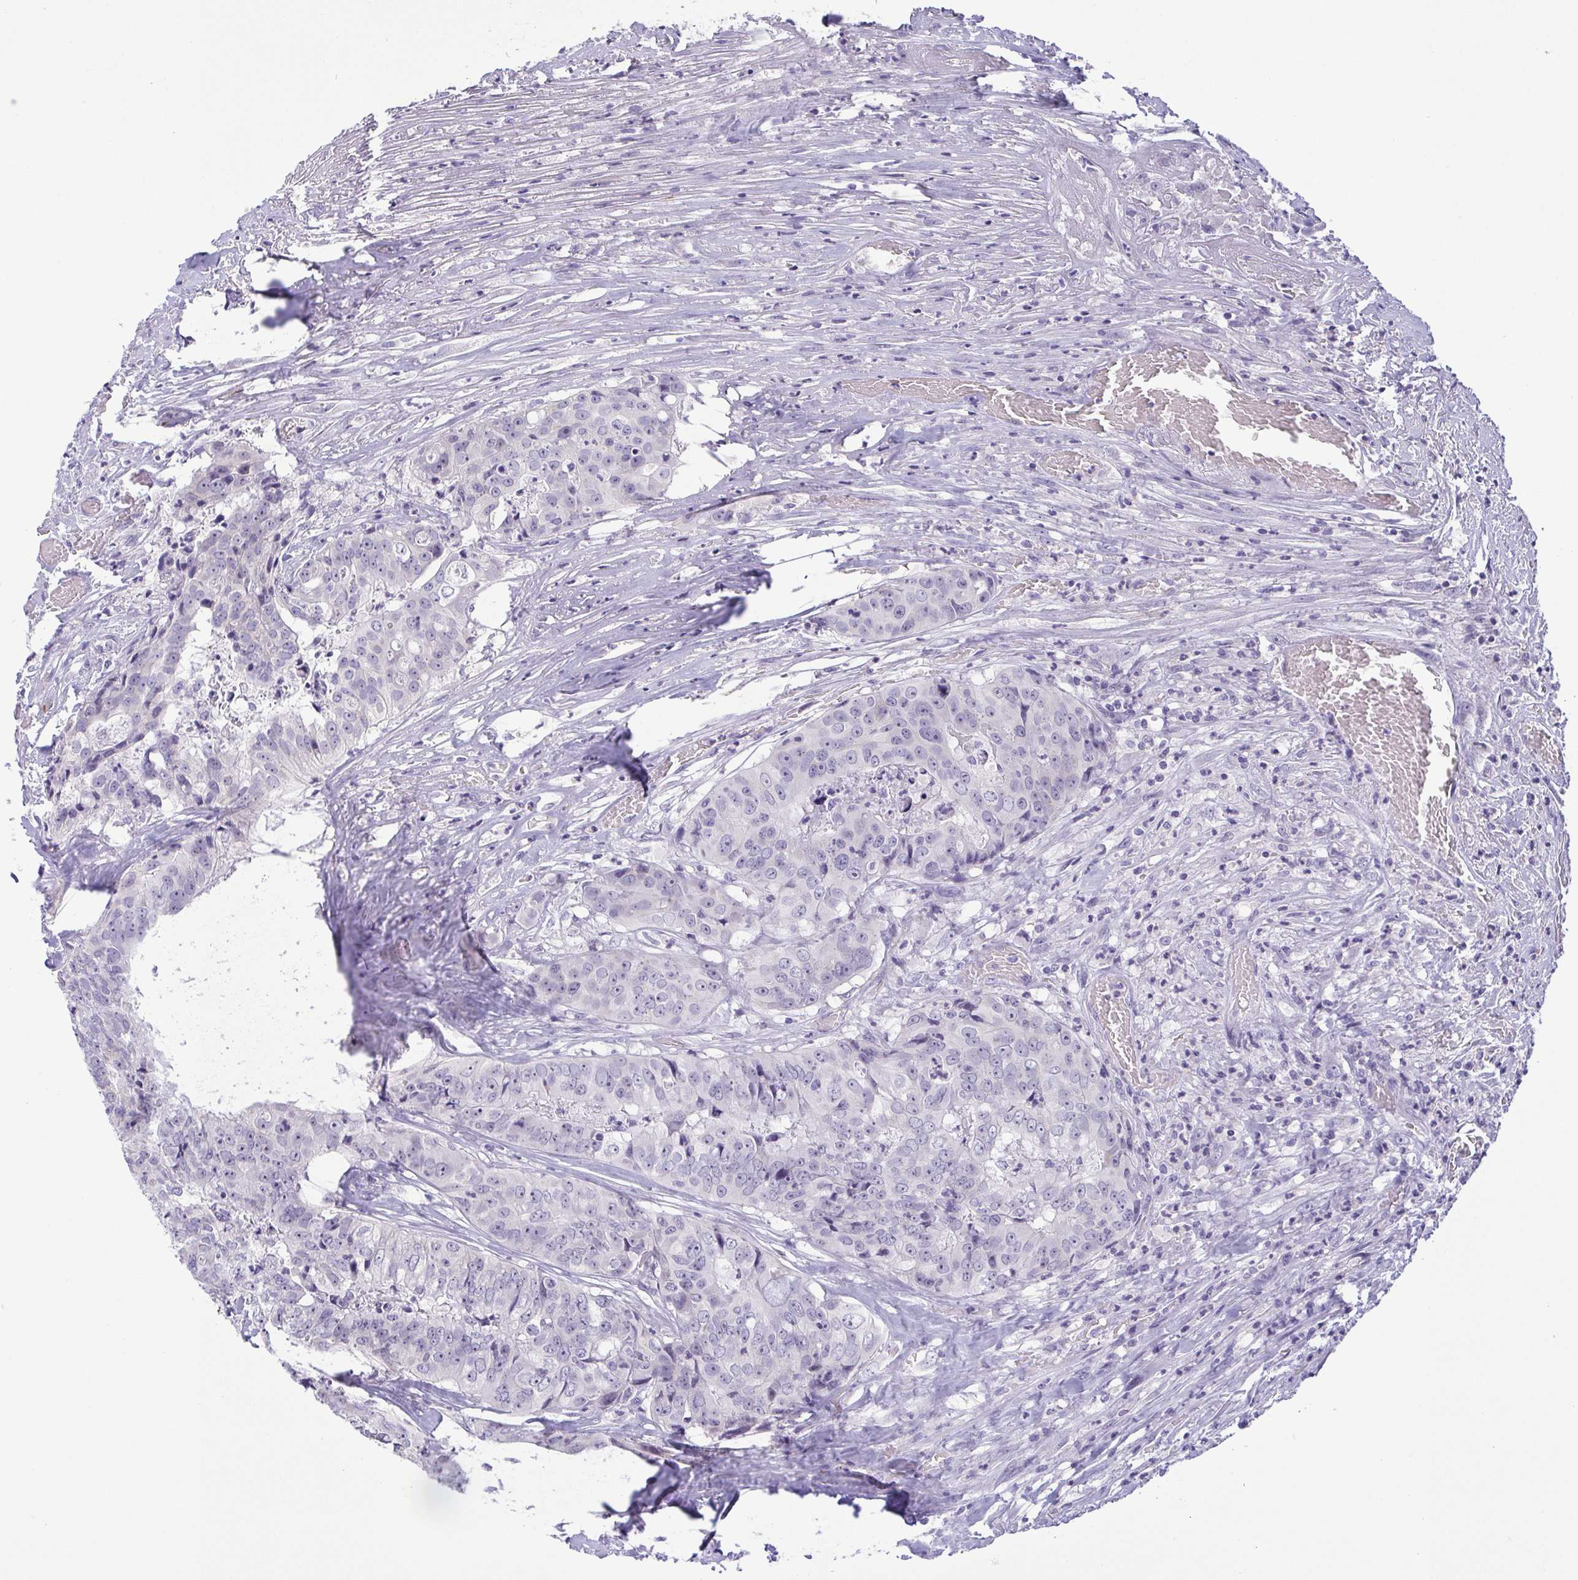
{"staining": {"intensity": "weak", "quantity": "<25%", "location": "nuclear"}, "tissue": "colorectal cancer", "cell_type": "Tumor cells", "image_type": "cancer", "snomed": [{"axis": "morphology", "description": "Adenocarcinoma, NOS"}, {"axis": "topography", "description": "Rectum"}], "caption": "Colorectal adenocarcinoma was stained to show a protein in brown. There is no significant positivity in tumor cells.", "gene": "MYL7", "patient": {"sex": "female", "age": 62}}